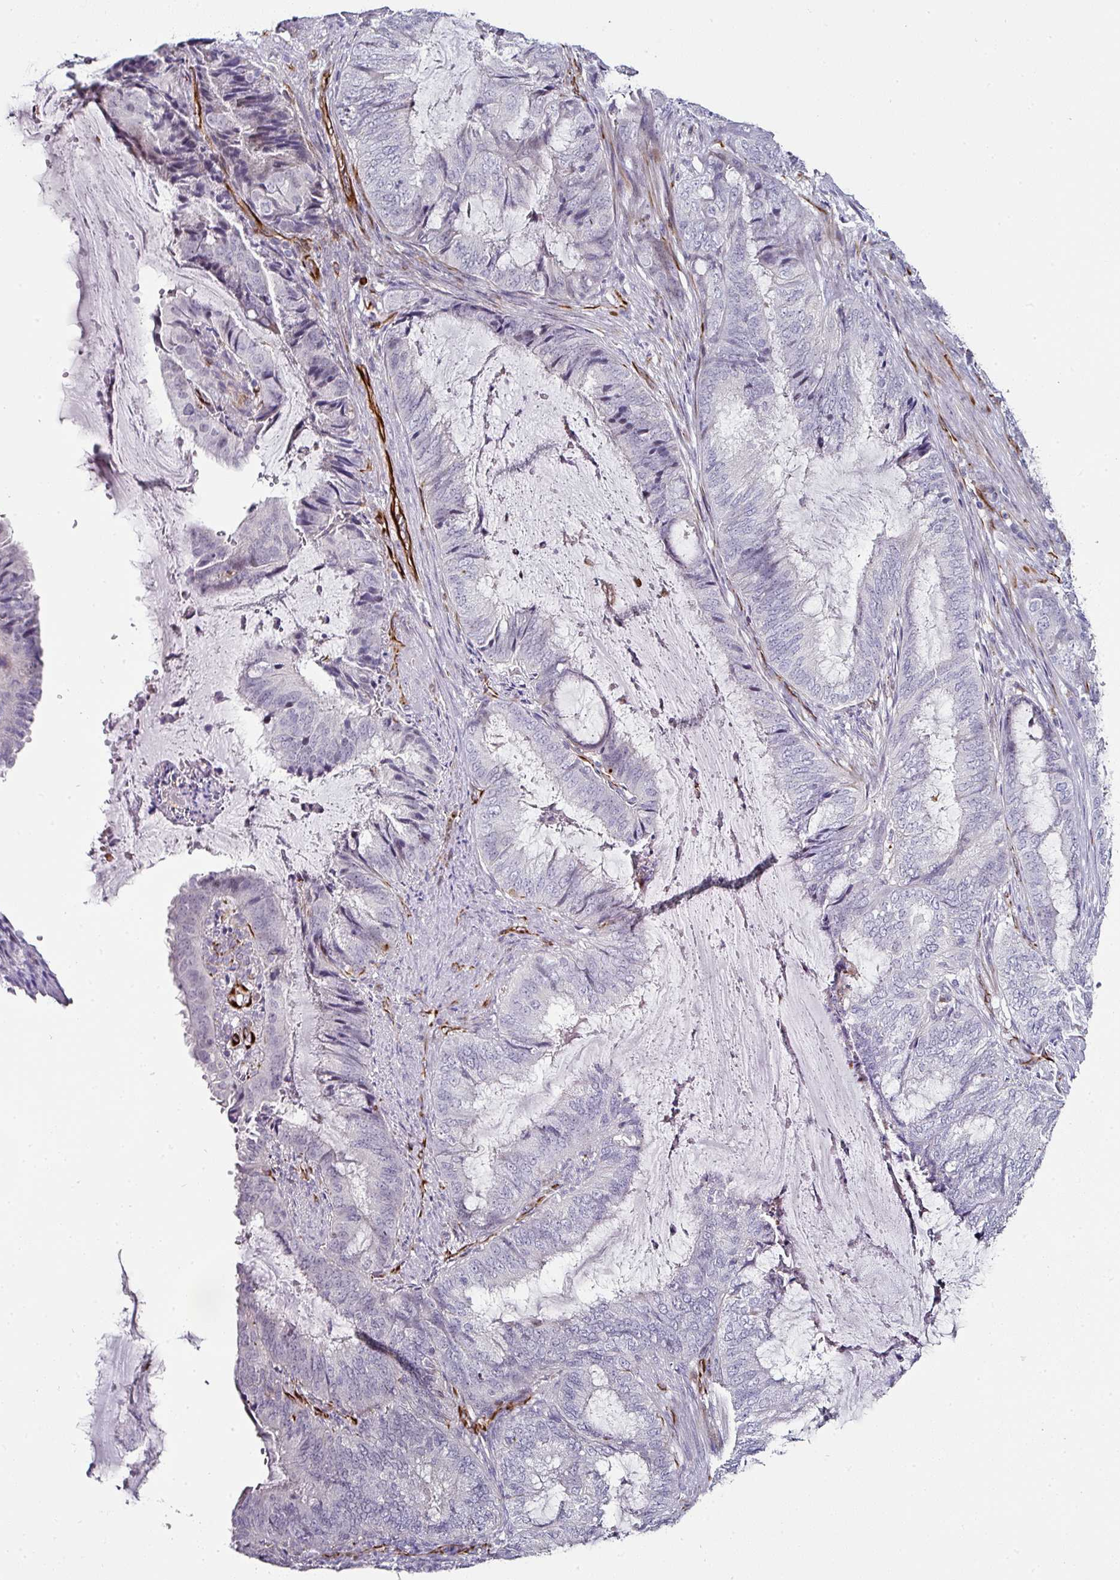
{"staining": {"intensity": "negative", "quantity": "none", "location": "none"}, "tissue": "endometrial cancer", "cell_type": "Tumor cells", "image_type": "cancer", "snomed": [{"axis": "morphology", "description": "Adenocarcinoma, NOS"}, {"axis": "topography", "description": "Endometrium"}], "caption": "IHC of endometrial cancer (adenocarcinoma) demonstrates no staining in tumor cells. The staining is performed using DAB (3,3'-diaminobenzidine) brown chromogen with nuclei counter-stained in using hematoxylin.", "gene": "TMPRSS9", "patient": {"sex": "female", "age": 51}}